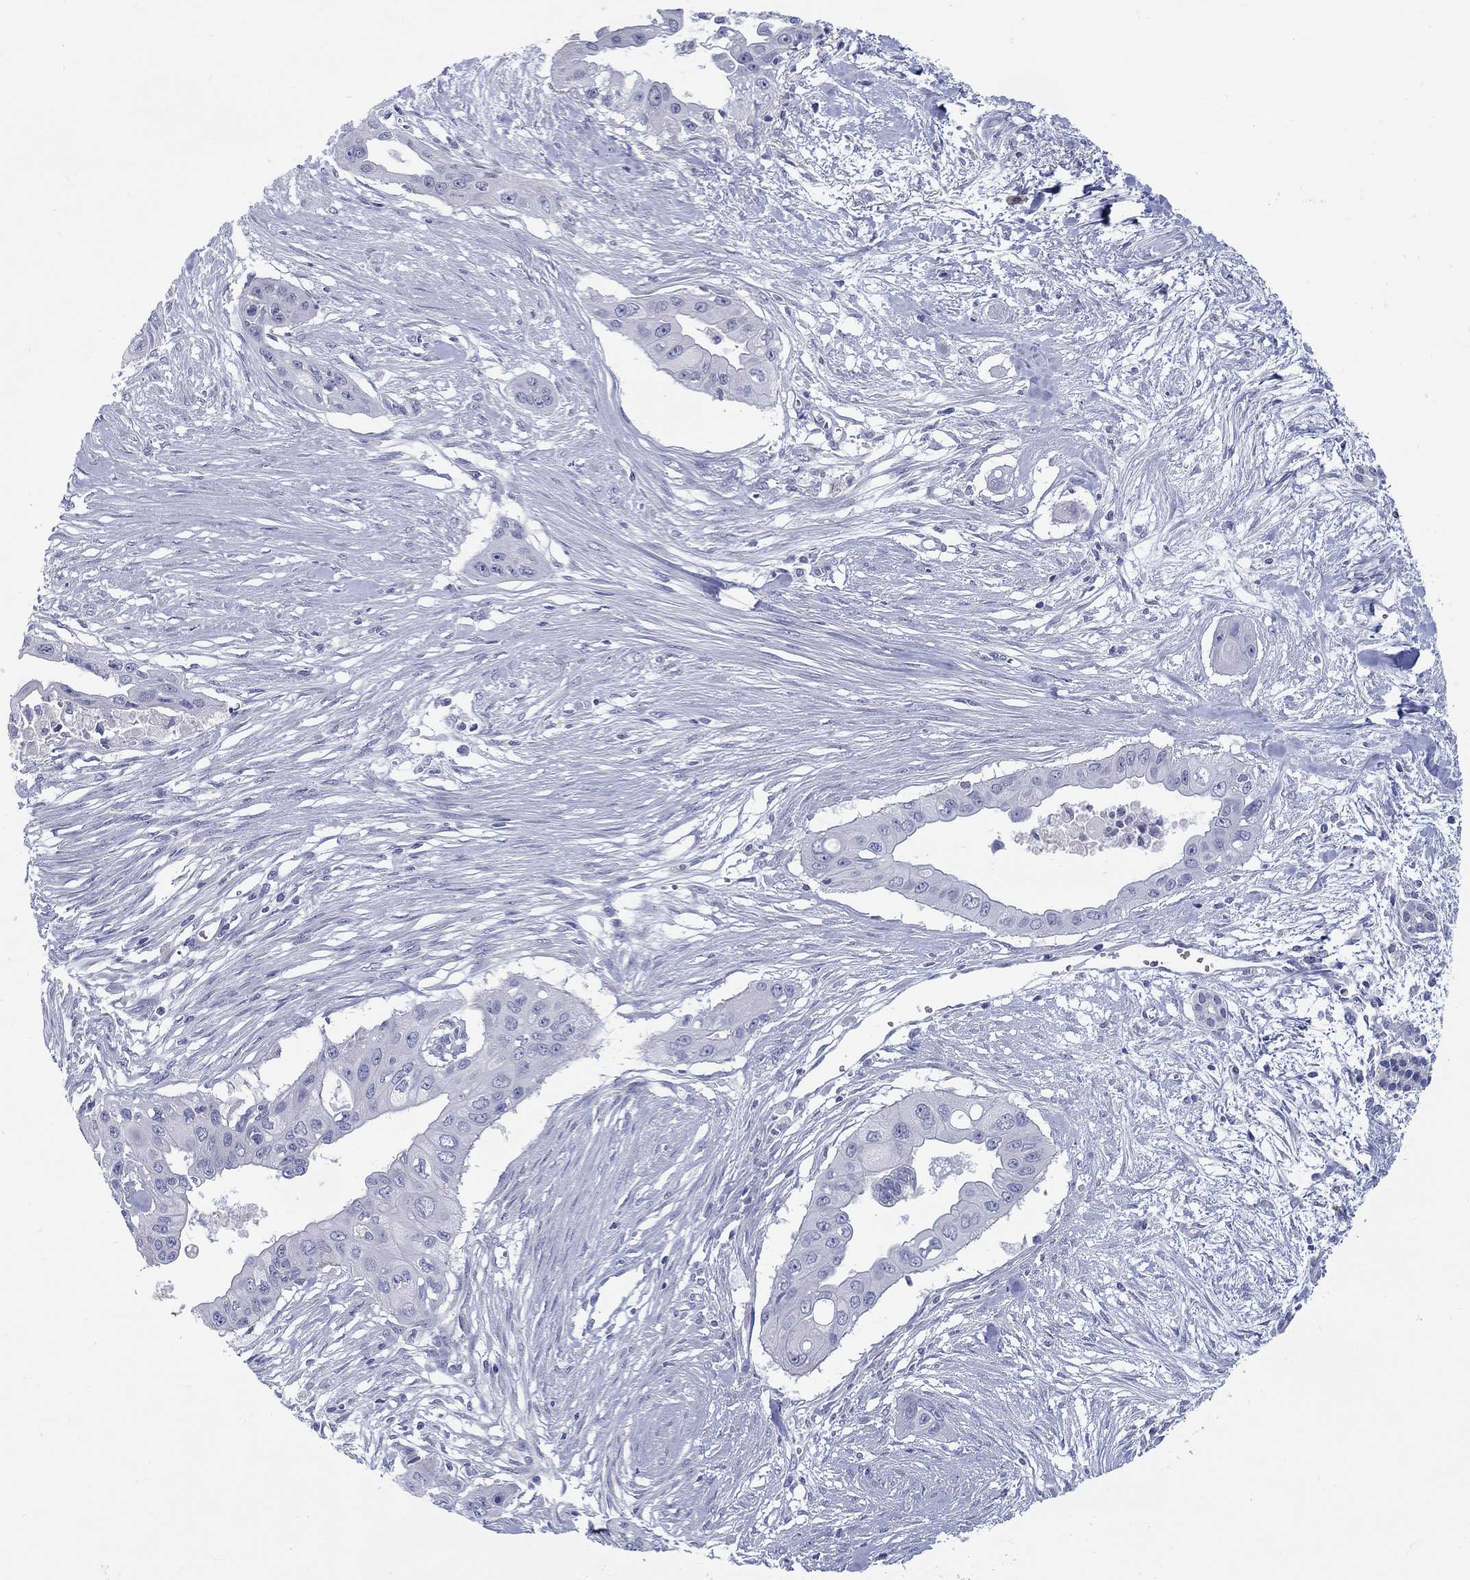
{"staining": {"intensity": "negative", "quantity": "none", "location": "none"}, "tissue": "pancreatic cancer", "cell_type": "Tumor cells", "image_type": "cancer", "snomed": [{"axis": "morphology", "description": "Adenocarcinoma, NOS"}, {"axis": "topography", "description": "Pancreas"}], "caption": "The micrograph exhibits no significant expression in tumor cells of adenocarcinoma (pancreatic).", "gene": "ABCA4", "patient": {"sex": "male", "age": 60}}